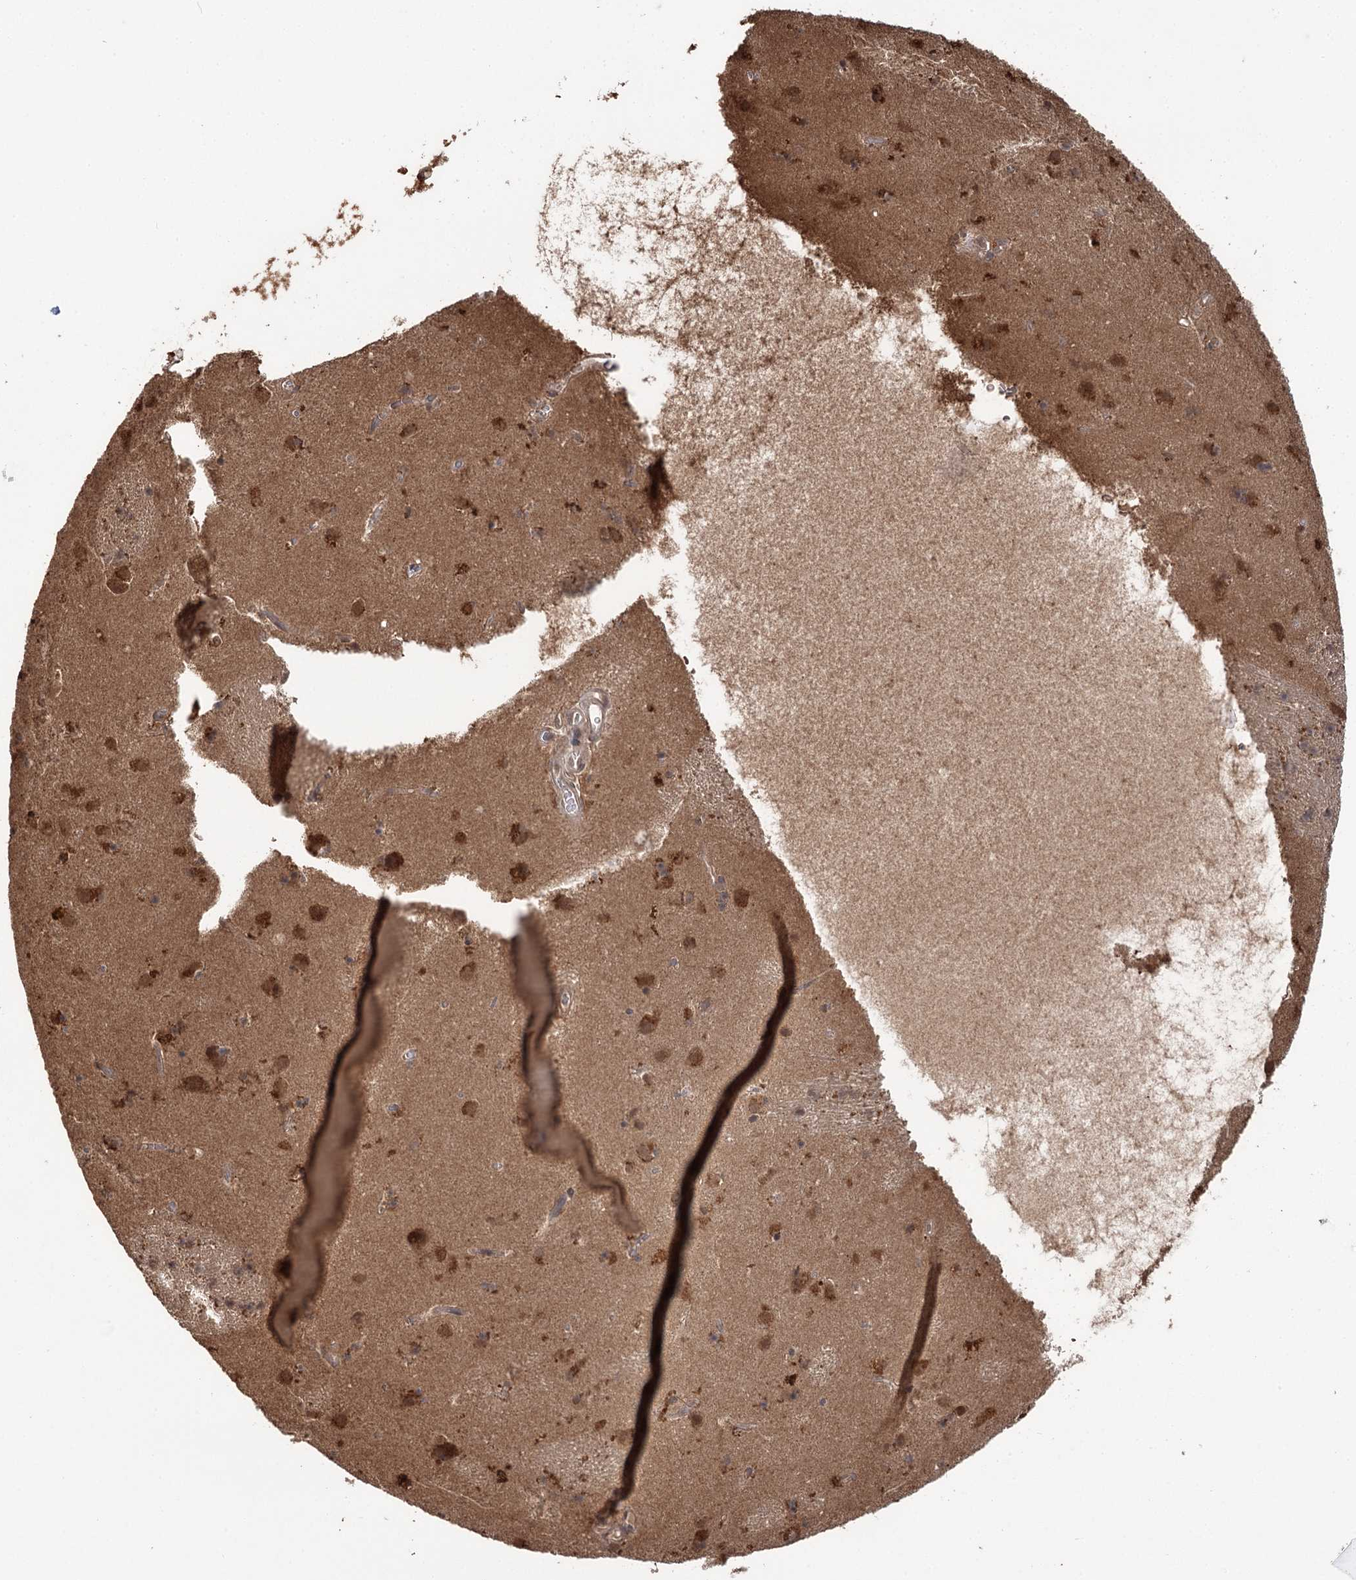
{"staining": {"intensity": "moderate", "quantity": "25%-75%", "location": "cytoplasmic/membranous,nuclear"}, "tissue": "caudate", "cell_type": "Glial cells", "image_type": "normal", "snomed": [{"axis": "morphology", "description": "Normal tissue, NOS"}, {"axis": "topography", "description": "Lateral ventricle wall"}], "caption": "IHC photomicrograph of normal human caudate stained for a protein (brown), which demonstrates medium levels of moderate cytoplasmic/membranous,nuclear positivity in about 25%-75% of glial cells.", "gene": "N6AMT1", "patient": {"sex": "male", "age": 70}}